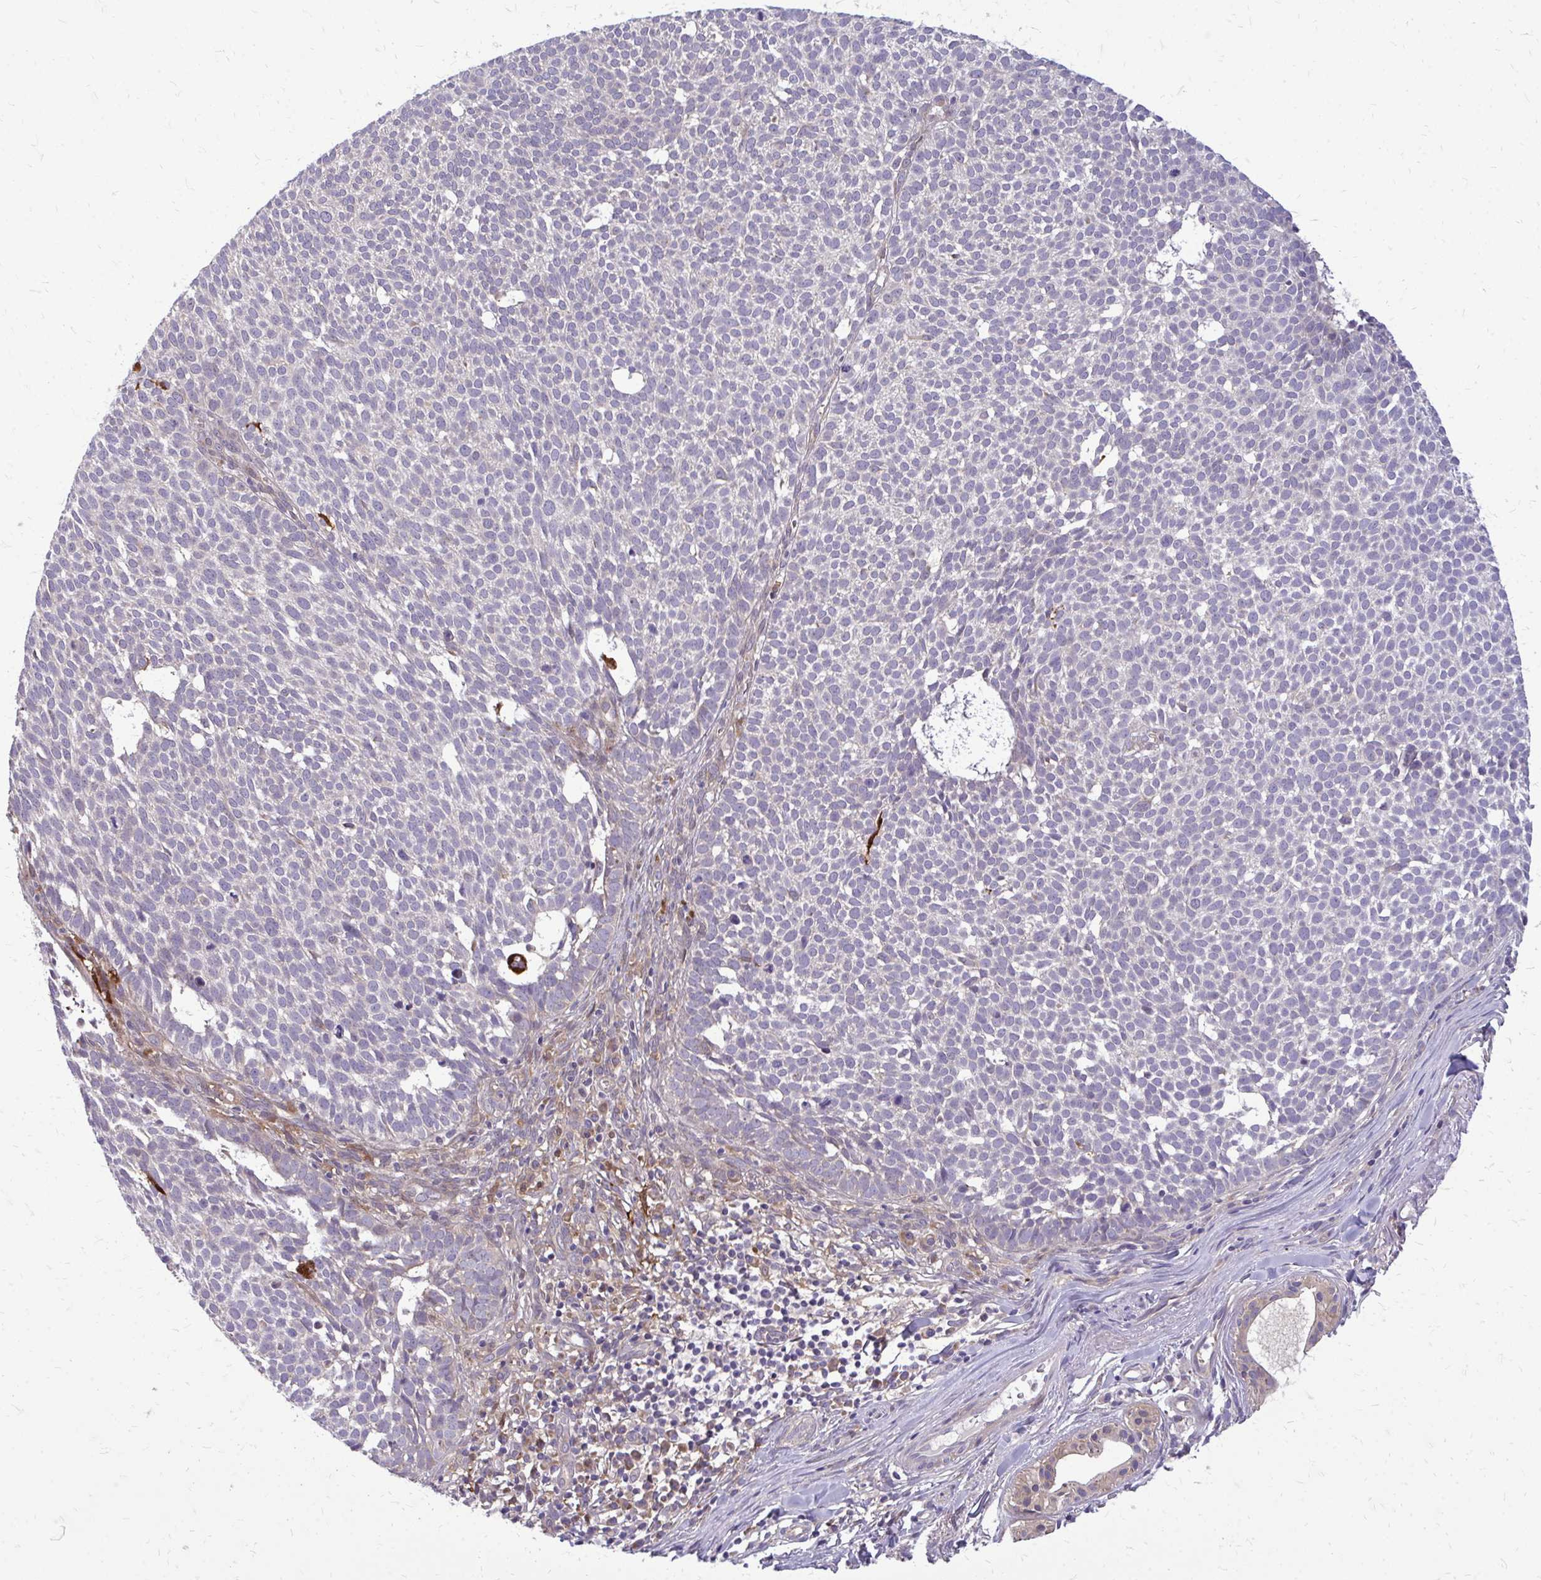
{"staining": {"intensity": "negative", "quantity": "none", "location": "none"}, "tissue": "skin cancer", "cell_type": "Tumor cells", "image_type": "cancer", "snomed": [{"axis": "morphology", "description": "Basal cell carcinoma"}, {"axis": "topography", "description": "Skin"}], "caption": "Immunohistochemistry of human skin basal cell carcinoma demonstrates no staining in tumor cells.", "gene": "OXNAD1", "patient": {"sex": "male", "age": 63}}